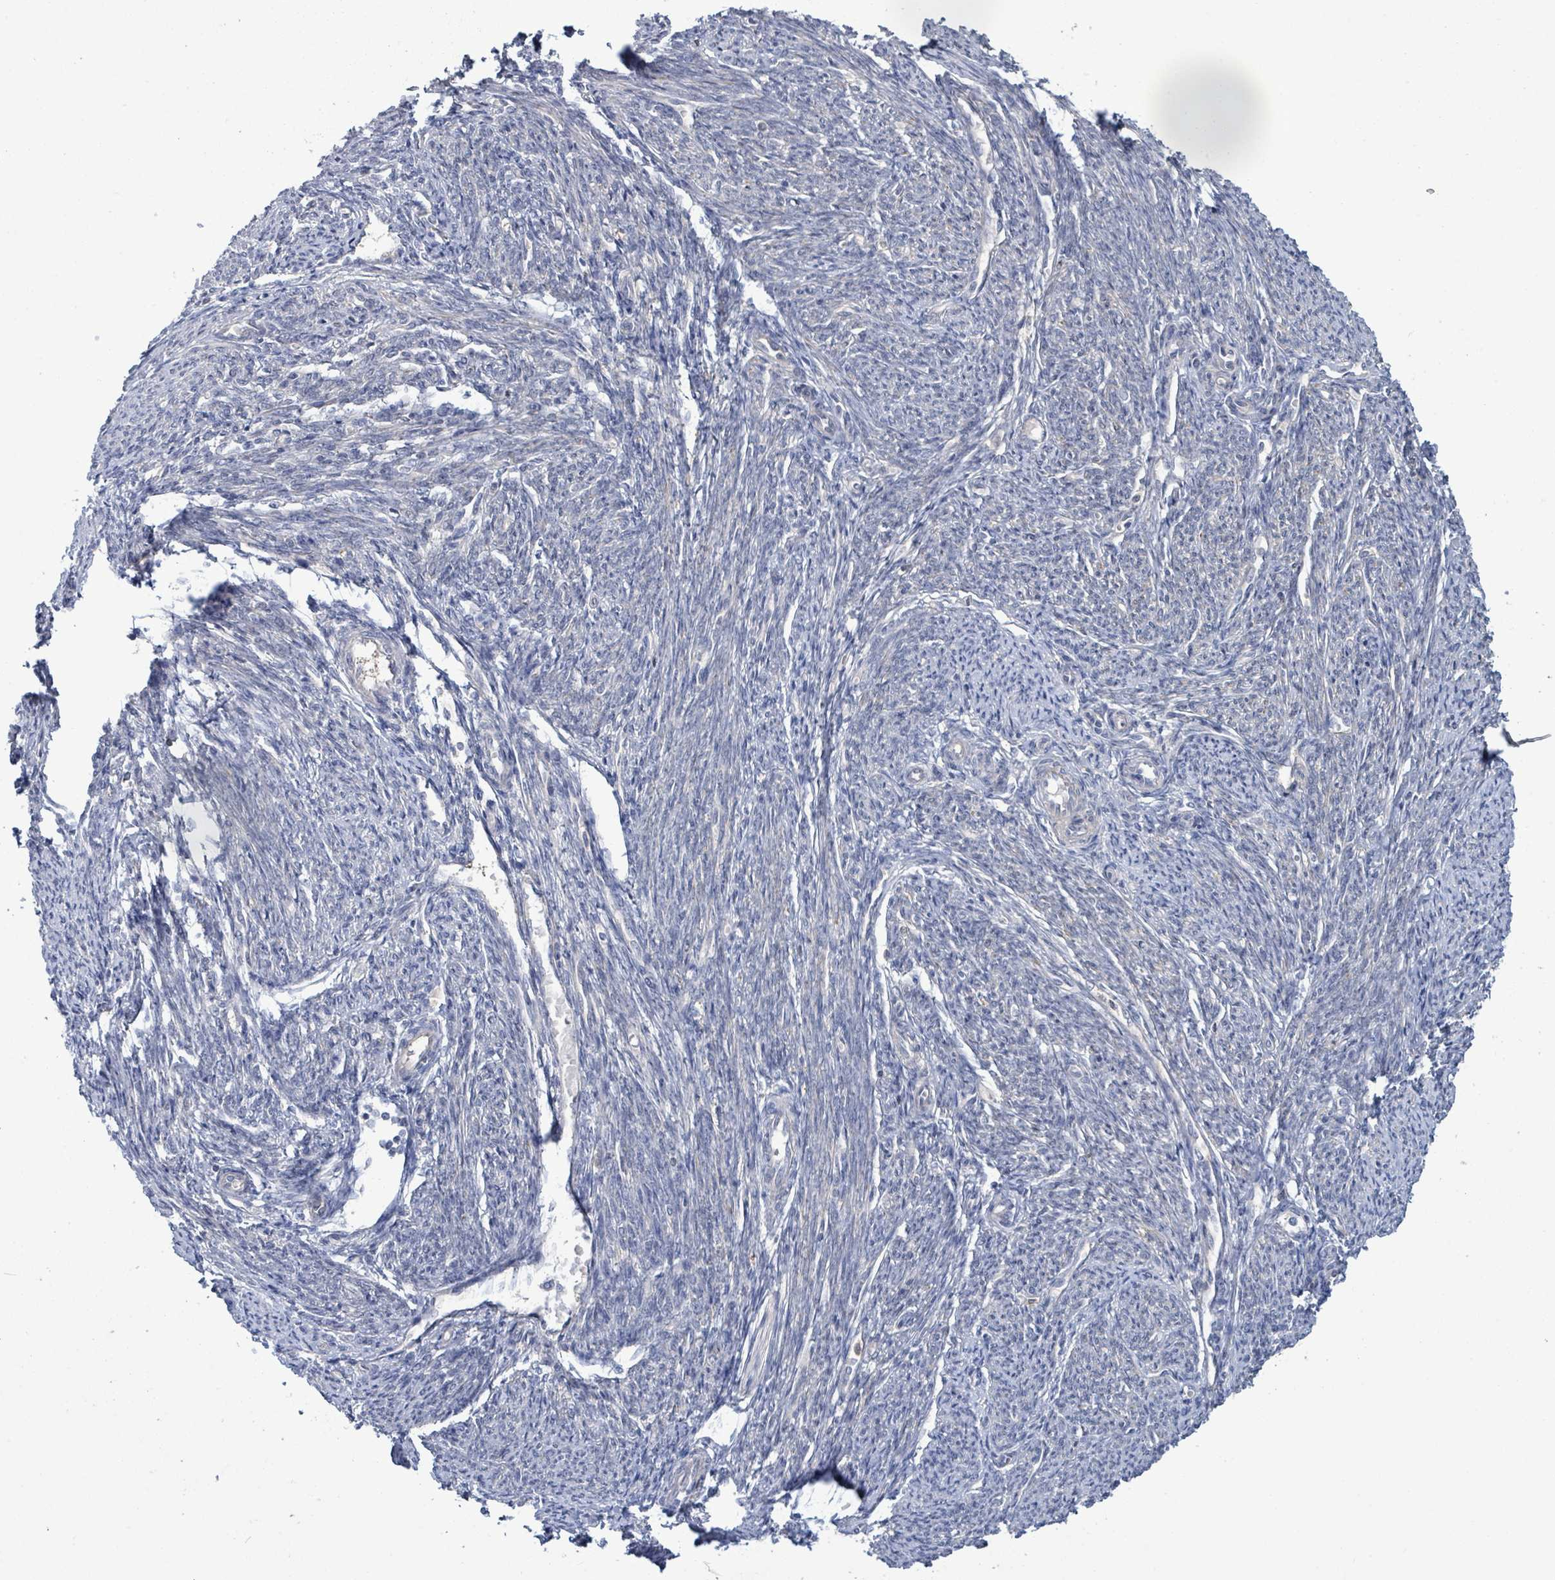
{"staining": {"intensity": "moderate", "quantity": "<25%", "location": "cytoplasmic/membranous"}, "tissue": "smooth muscle", "cell_type": "Smooth muscle cells", "image_type": "normal", "snomed": [{"axis": "morphology", "description": "Normal tissue, NOS"}, {"axis": "topography", "description": "Smooth muscle"}, {"axis": "topography", "description": "Fallopian tube"}], "caption": "Approximately <25% of smooth muscle cells in unremarkable smooth muscle exhibit moderate cytoplasmic/membranous protein positivity as visualized by brown immunohistochemical staining.", "gene": "PGAM1", "patient": {"sex": "female", "age": 59}}